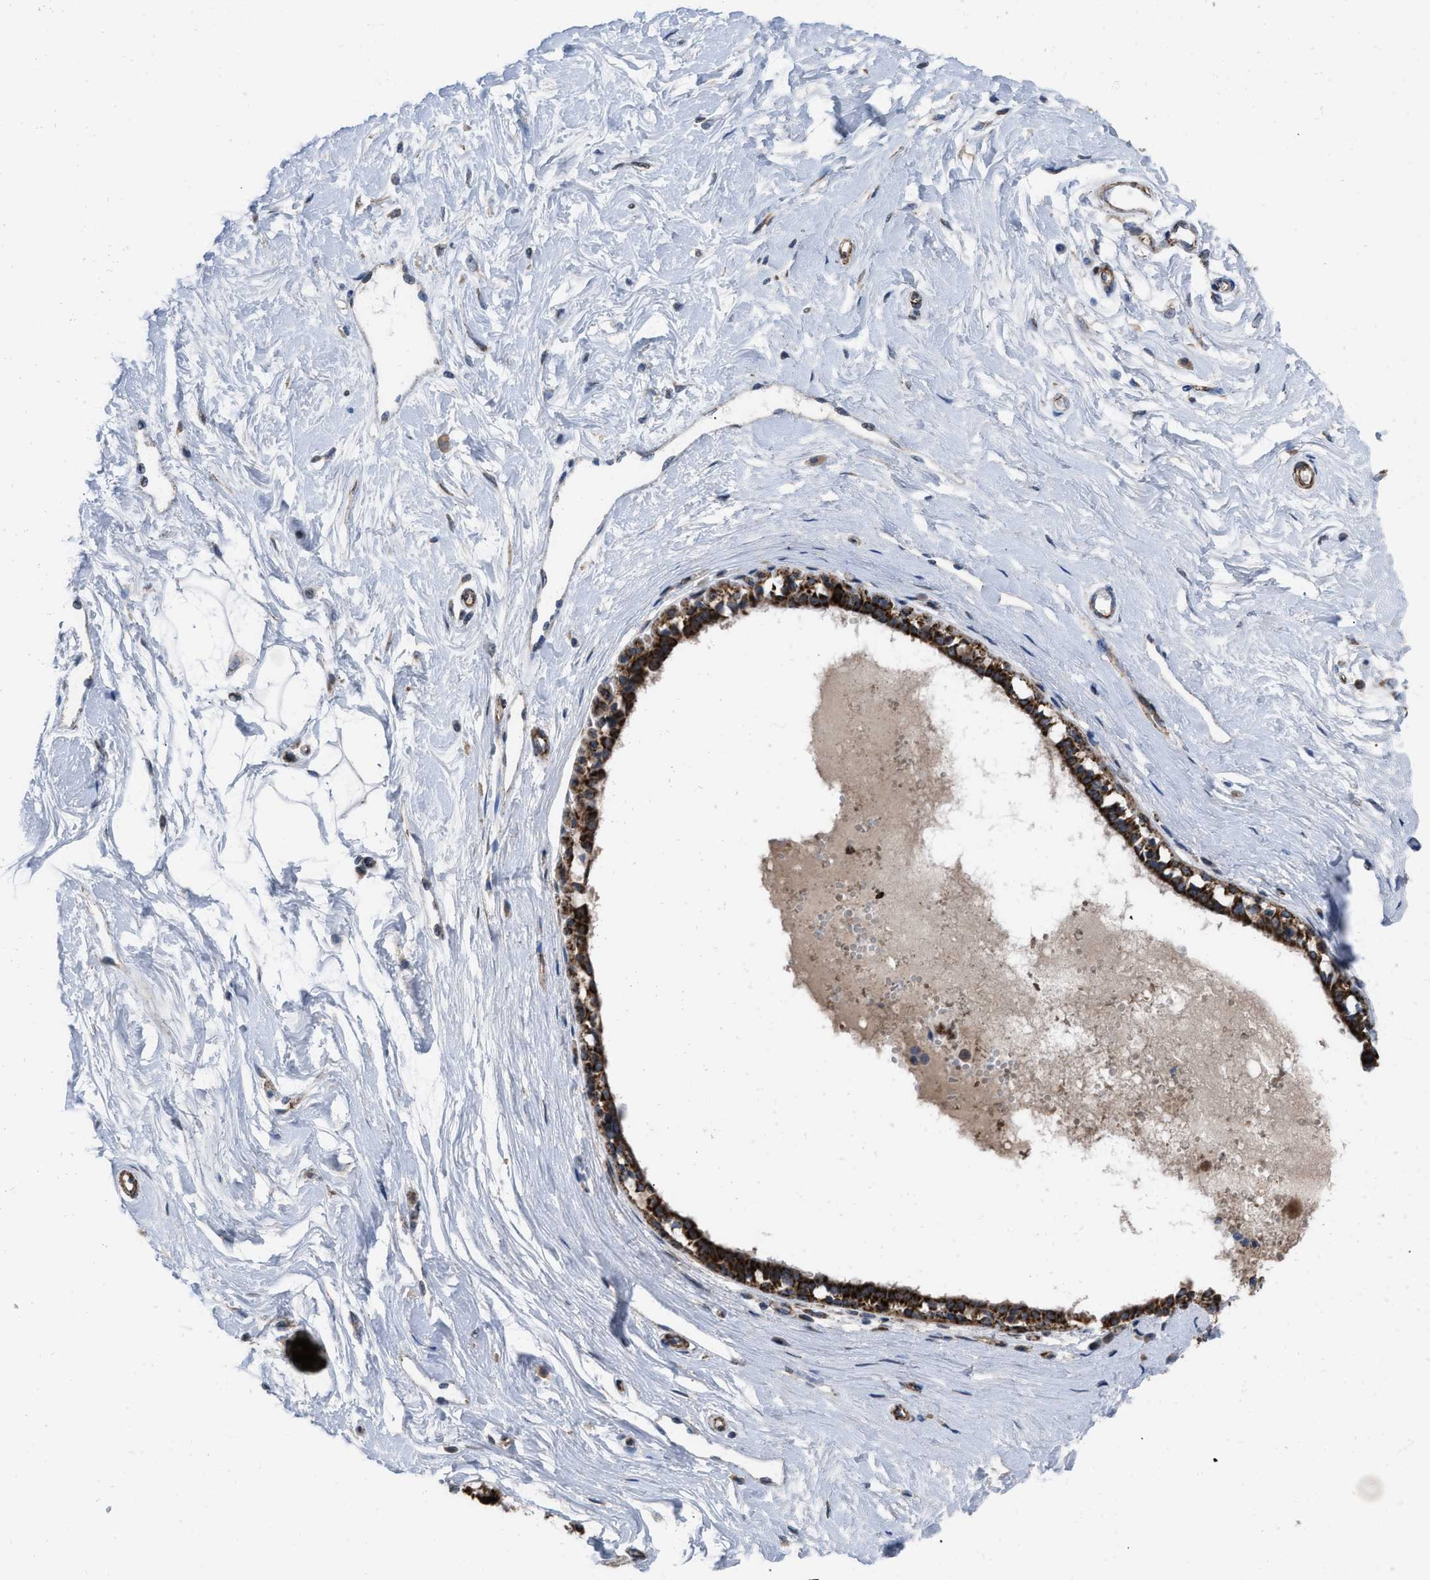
{"staining": {"intensity": "moderate", "quantity": ">75%", "location": "cytoplasmic/membranous"}, "tissue": "breast", "cell_type": "Adipocytes", "image_type": "normal", "snomed": [{"axis": "morphology", "description": "Normal tissue, NOS"}, {"axis": "topography", "description": "Breast"}], "caption": "Immunohistochemical staining of unremarkable human breast demonstrates medium levels of moderate cytoplasmic/membranous expression in about >75% of adipocytes. (Stains: DAB in brown, nuclei in blue, Microscopy: brightfield microscopy at high magnification).", "gene": "AKAP1", "patient": {"sex": "female", "age": 45}}